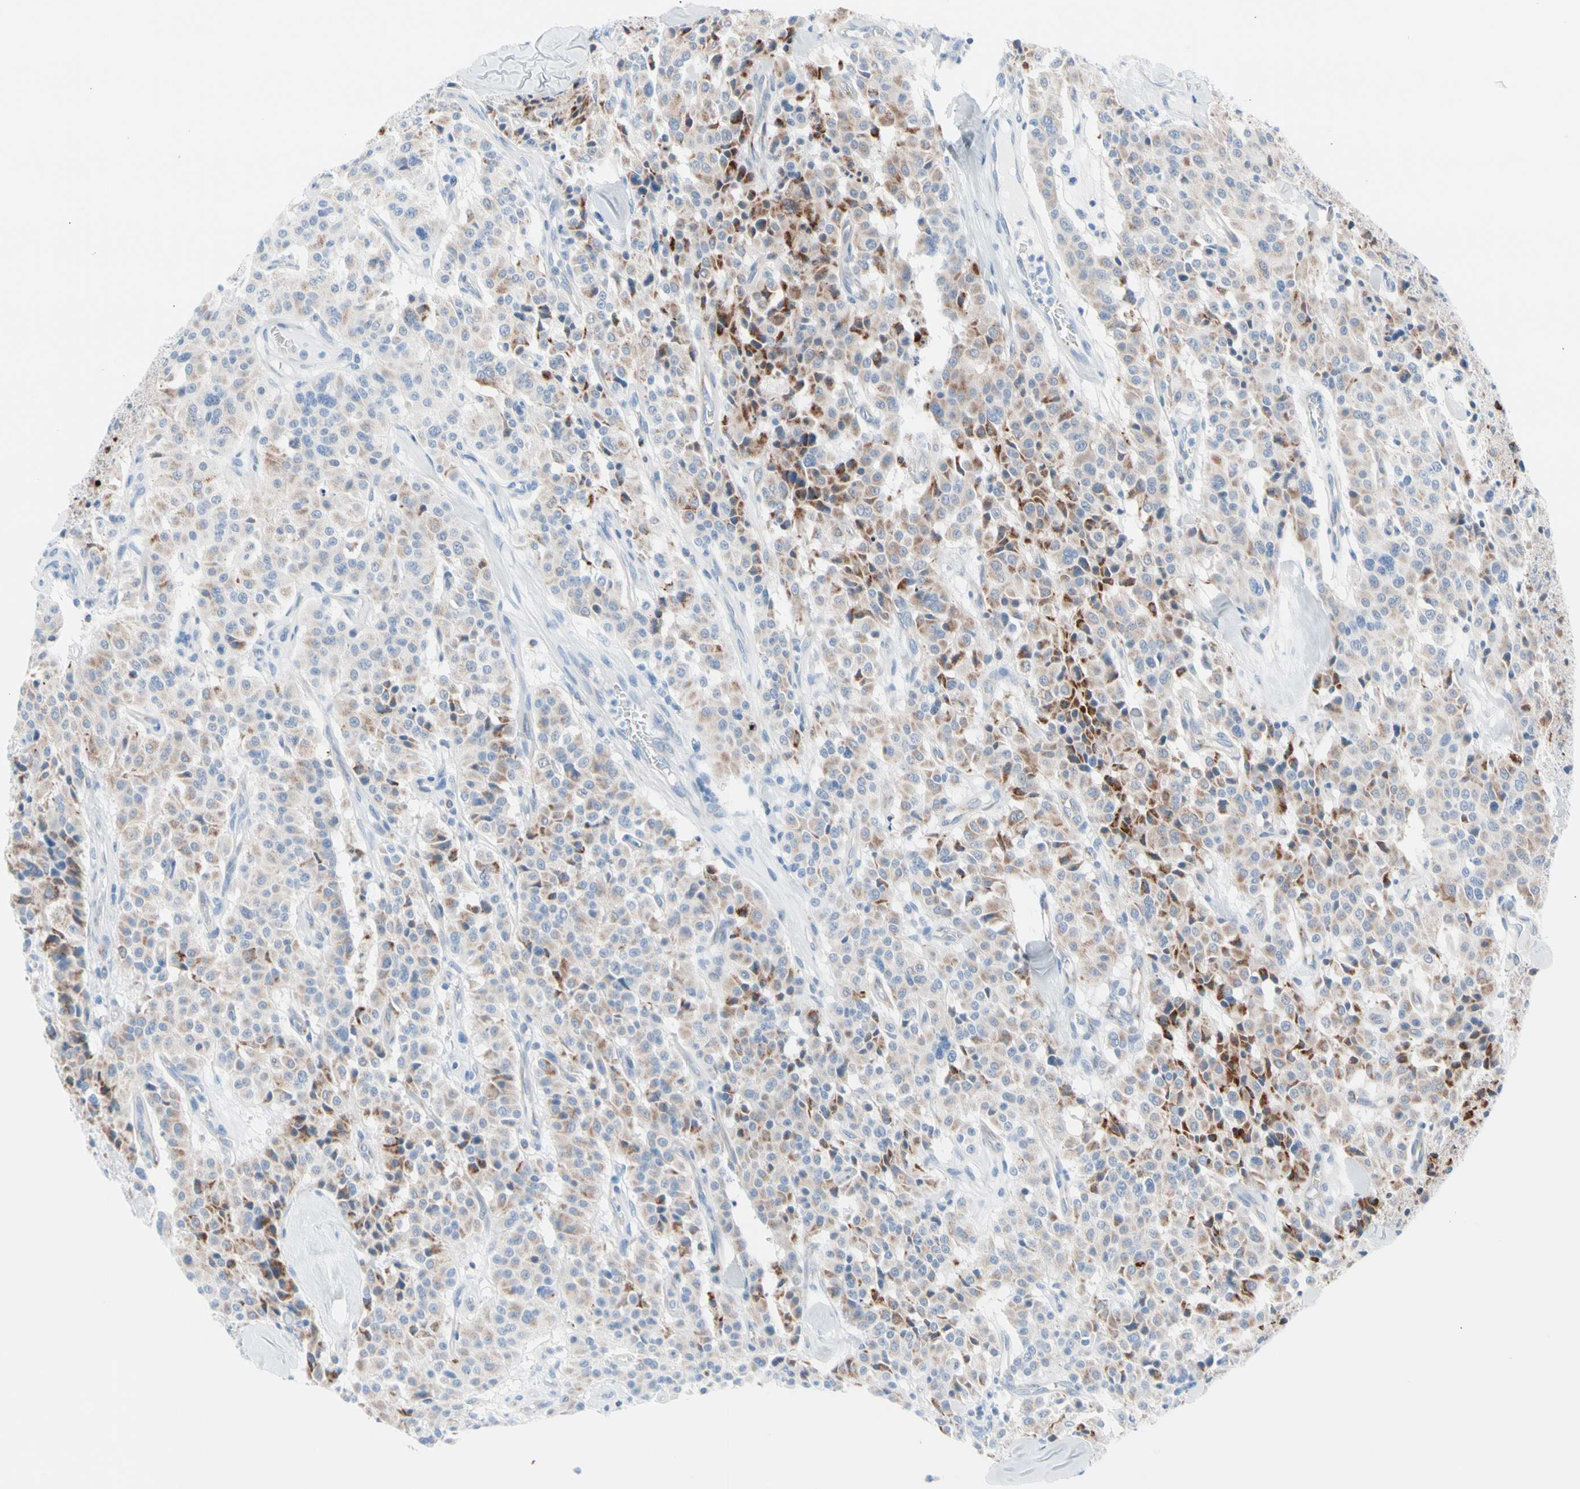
{"staining": {"intensity": "moderate", "quantity": "25%-75%", "location": "cytoplasmic/membranous"}, "tissue": "carcinoid", "cell_type": "Tumor cells", "image_type": "cancer", "snomed": [{"axis": "morphology", "description": "Carcinoid, malignant, NOS"}, {"axis": "topography", "description": "Lung"}], "caption": "About 25%-75% of tumor cells in carcinoid demonstrate moderate cytoplasmic/membranous protein positivity as visualized by brown immunohistochemical staining.", "gene": "HK1", "patient": {"sex": "male", "age": 30}}